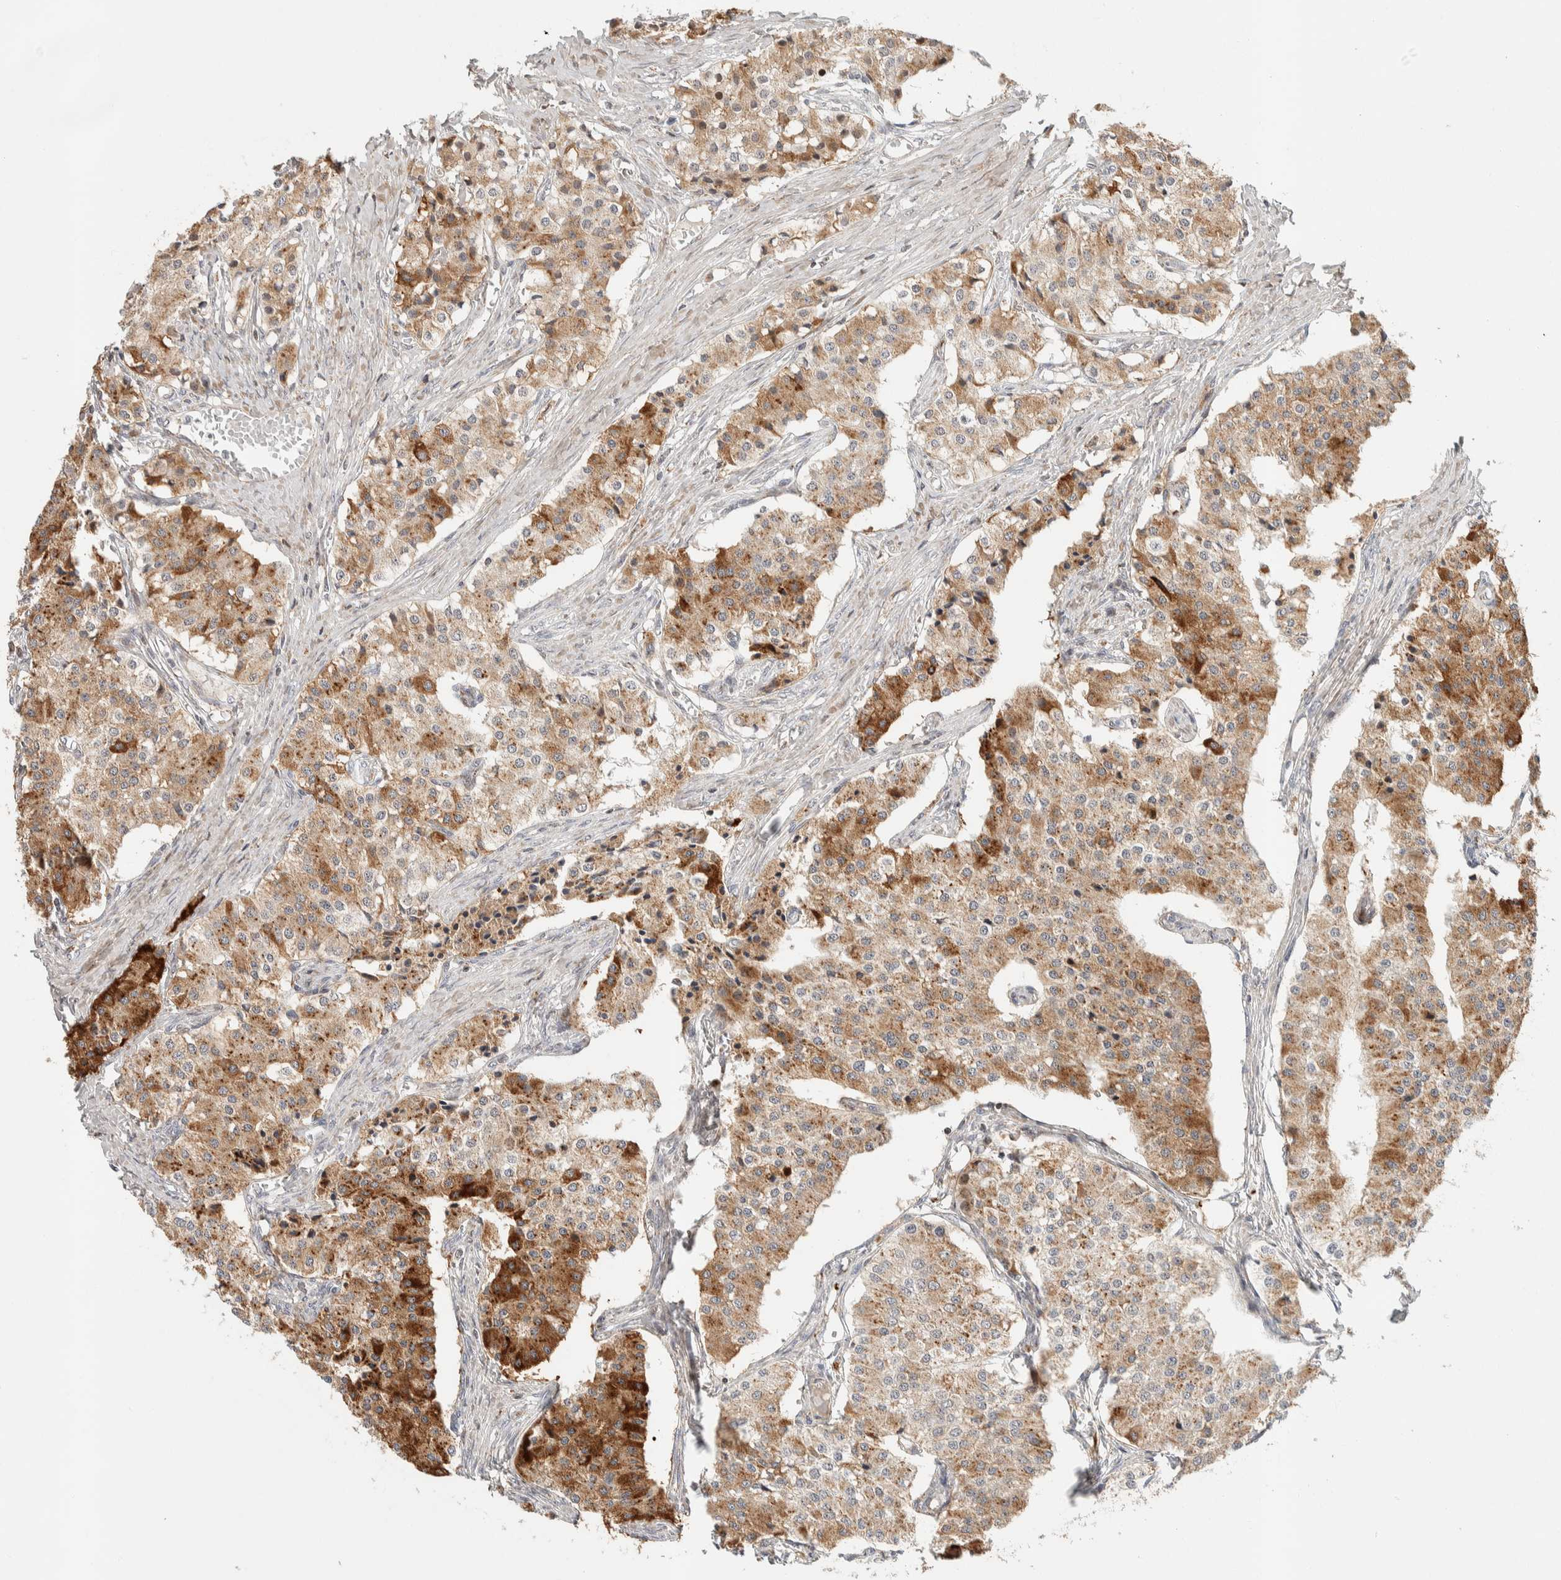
{"staining": {"intensity": "strong", "quantity": "25%-75%", "location": "cytoplasmic/membranous"}, "tissue": "carcinoid", "cell_type": "Tumor cells", "image_type": "cancer", "snomed": [{"axis": "morphology", "description": "Carcinoid, malignant, NOS"}, {"axis": "topography", "description": "Colon"}], "caption": "A brown stain labels strong cytoplasmic/membranous positivity of a protein in carcinoid tumor cells.", "gene": "TSPAN32", "patient": {"sex": "female", "age": 52}}